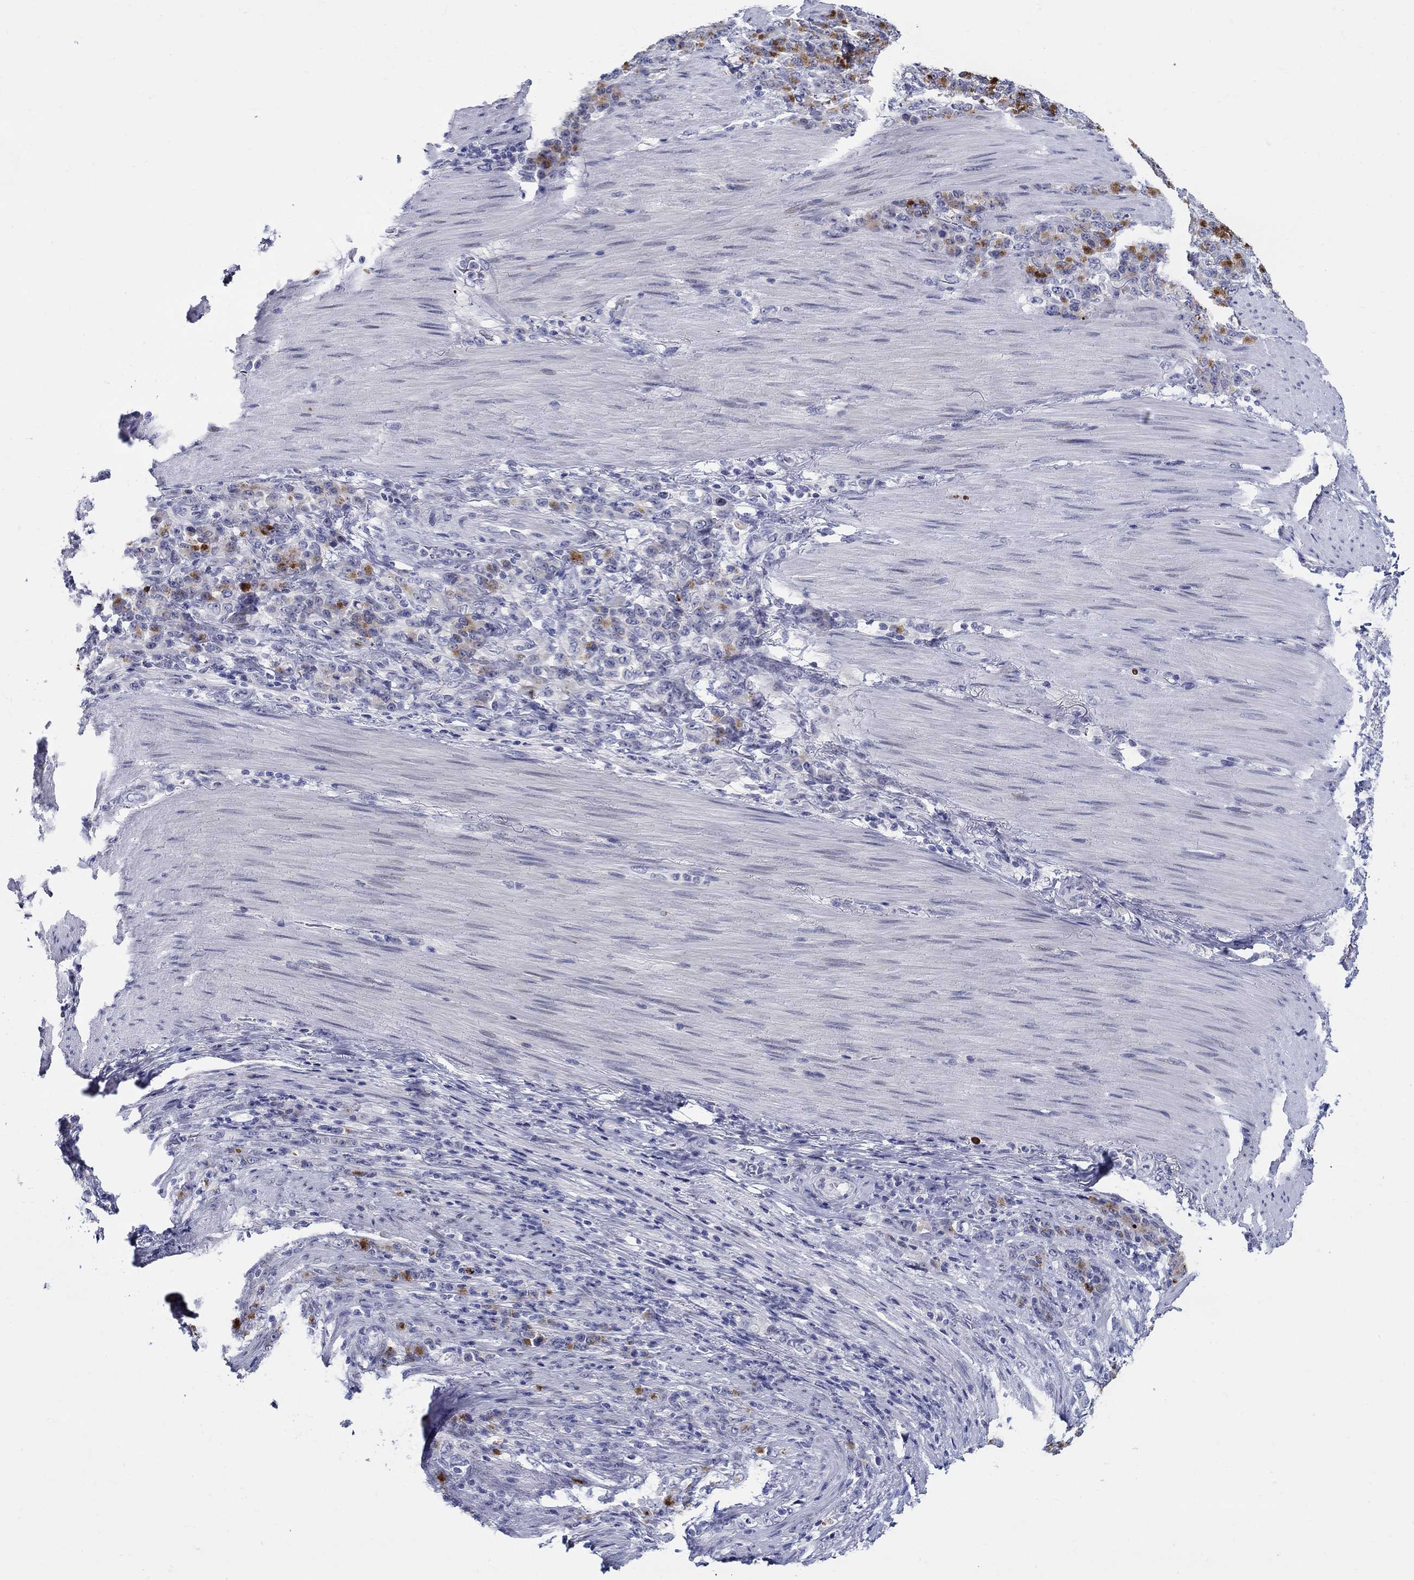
{"staining": {"intensity": "strong", "quantity": "25%-75%", "location": "cytoplasmic/membranous"}, "tissue": "stomach cancer", "cell_type": "Tumor cells", "image_type": "cancer", "snomed": [{"axis": "morphology", "description": "Normal tissue, NOS"}, {"axis": "morphology", "description": "Adenocarcinoma, NOS"}, {"axis": "topography", "description": "Stomach"}], "caption": "IHC histopathology image of neoplastic tissue: stomach cancer stained using IHC demonstrates high levels of strong protein expression localized specifically in the cytoplasmic/membranous of tumor cells, appearing as a cytoplasmic/membranous brown color.", "gene": "CRYGS", "patient": {"sex": "female", "age": 79}}